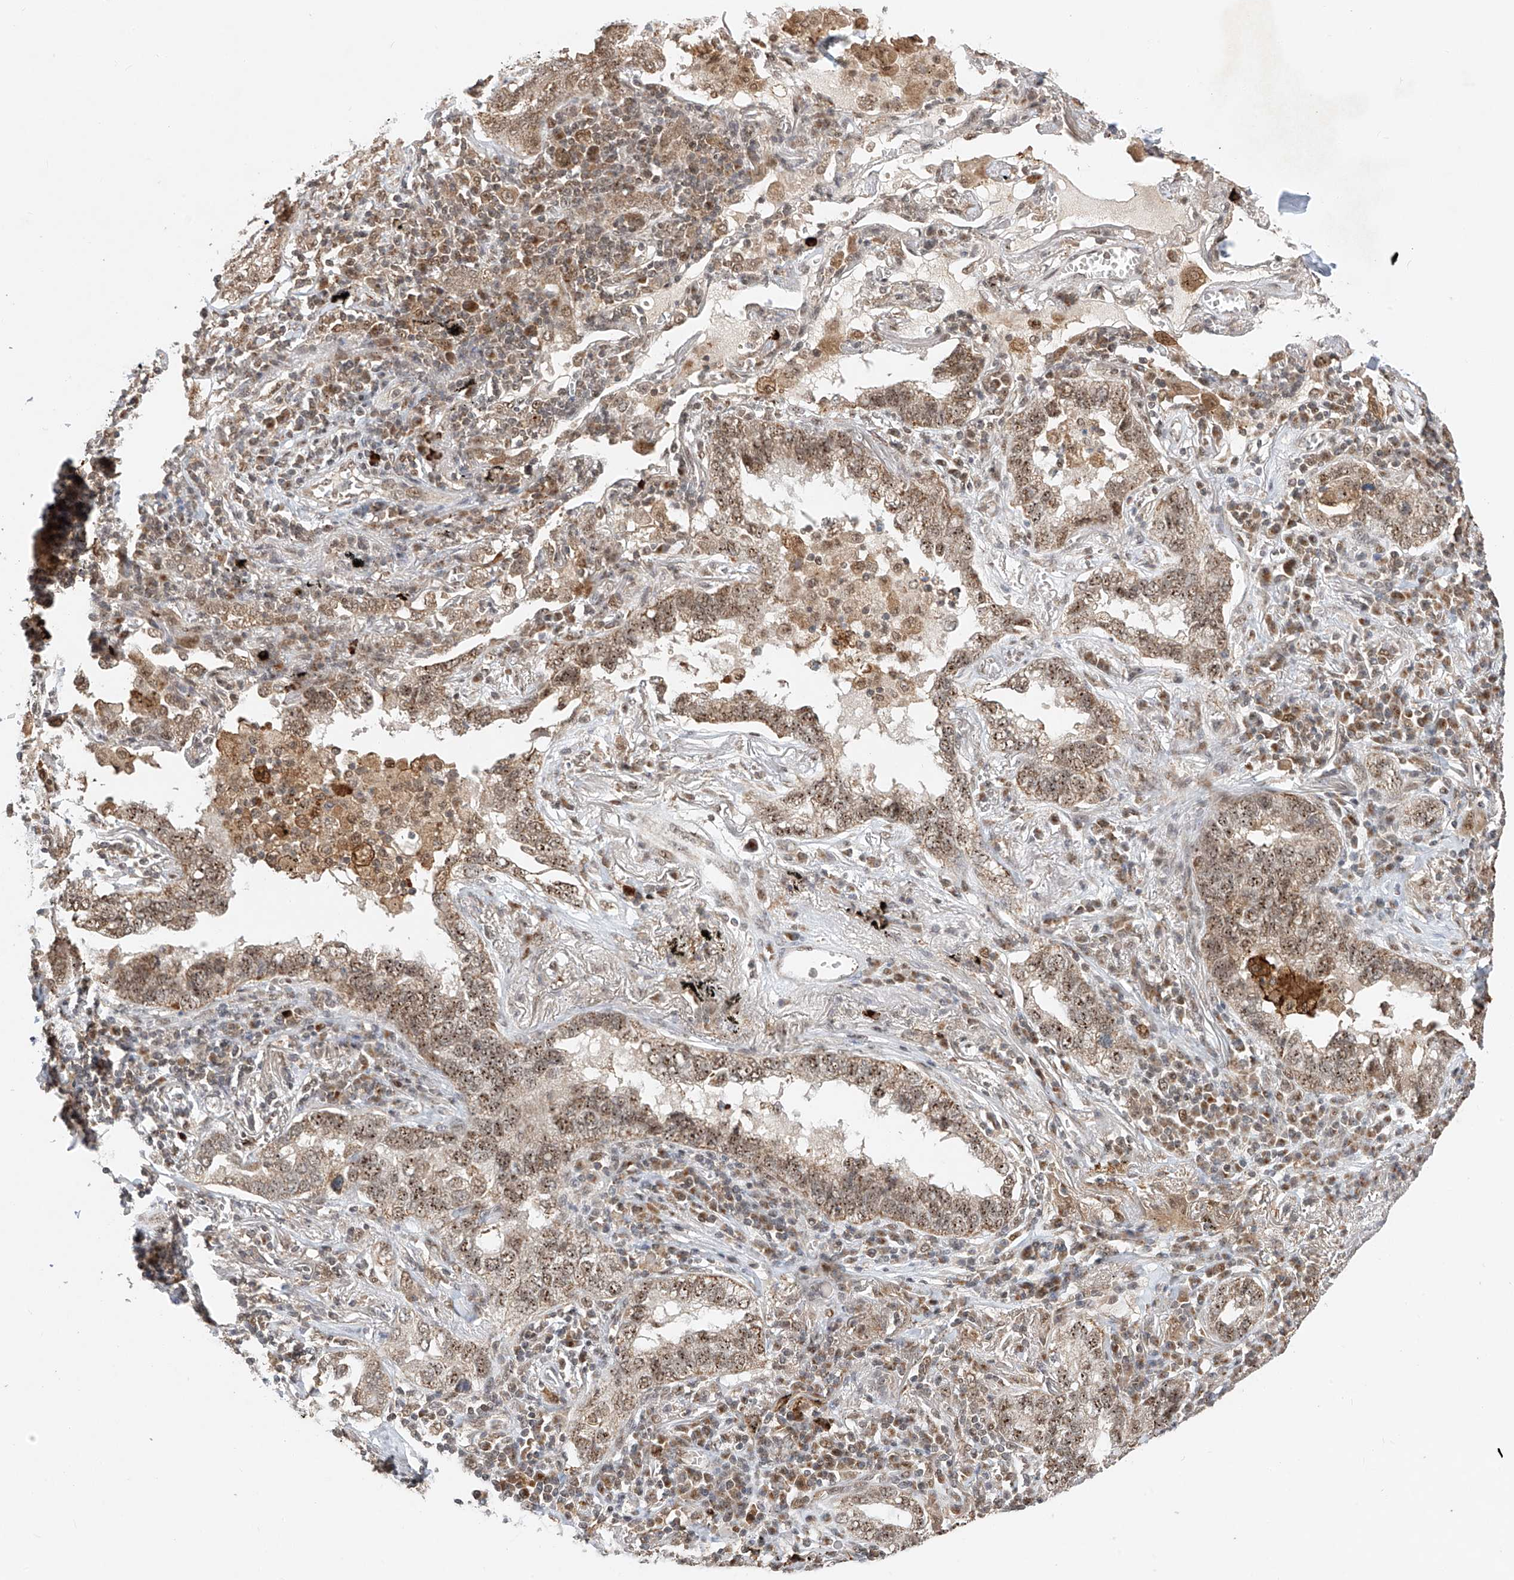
{"staining": {"intensity": "weak", "quantity": ">75%", "location": "nuclear"}, "tissue": "lung cancer", "cell_type": "Tumor cells", "image_type": "cancer", "snomed": [{"axis": "morphology", "description": "Adenocarcinoma, NOS"}, {"axis": "topography", "description": "Lung"}], "caption": "Tumor cells show low levels of weak nuclear expression in about >75% of cells in lung cancer.", "gene": "SYTL3", "patient": {"sex": "male", "age": 65}}